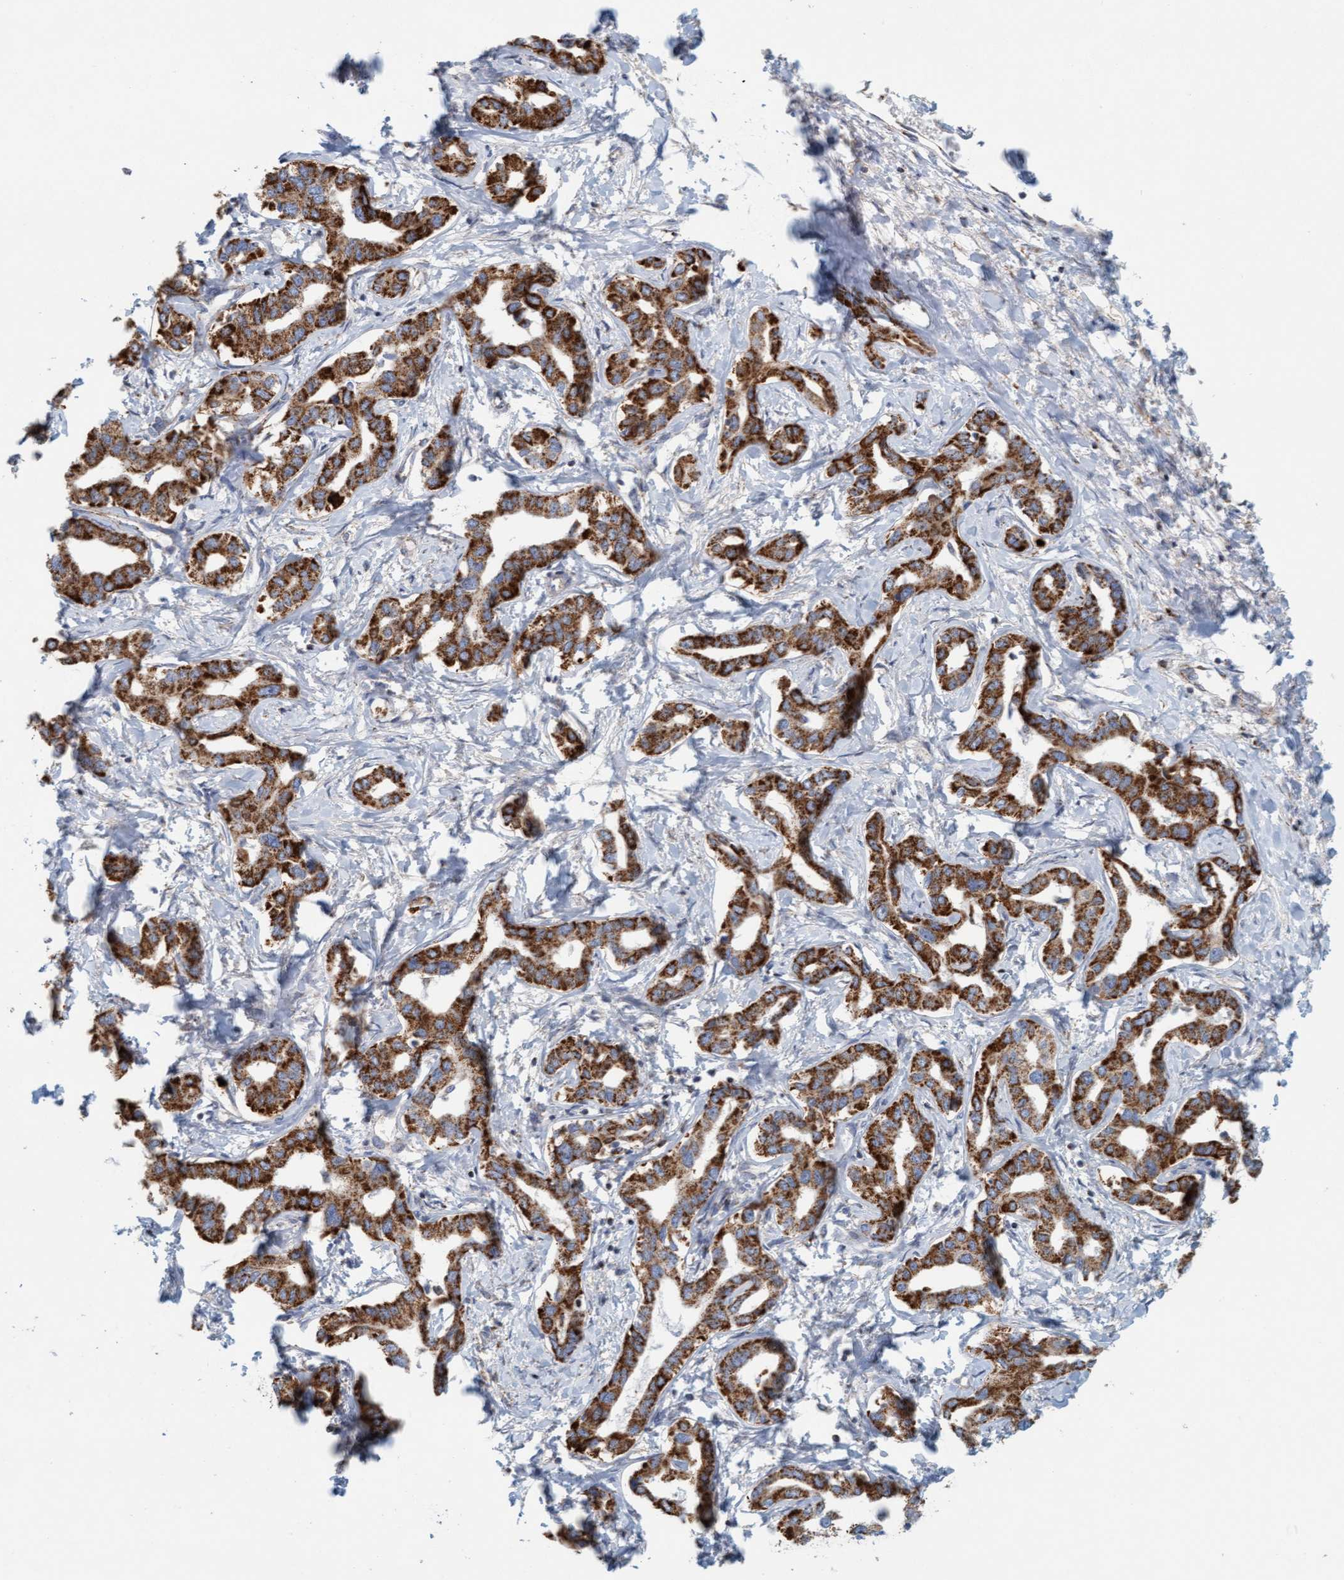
{"staining": {"intensity": "strong", "quantity": ">75%", "location": "cytoplasmic/membranous"}, "tissue": "liver cancer", "cell_type": "Tumor cells", "image_type": "cancer", "snomed": [{"axis": "morphology", "description": "Cholangiocarcinoma"}, {"axis": "topography", "description": "Liver"}], "caption": "Human liver cholangiocarcinoma stained with a brown dye reveals strong cytoplasmic/membranous positive positivity in about >75% of tumor cells.", "gene": "B9D1", "patient": {"sex": "male", "age": 59}}